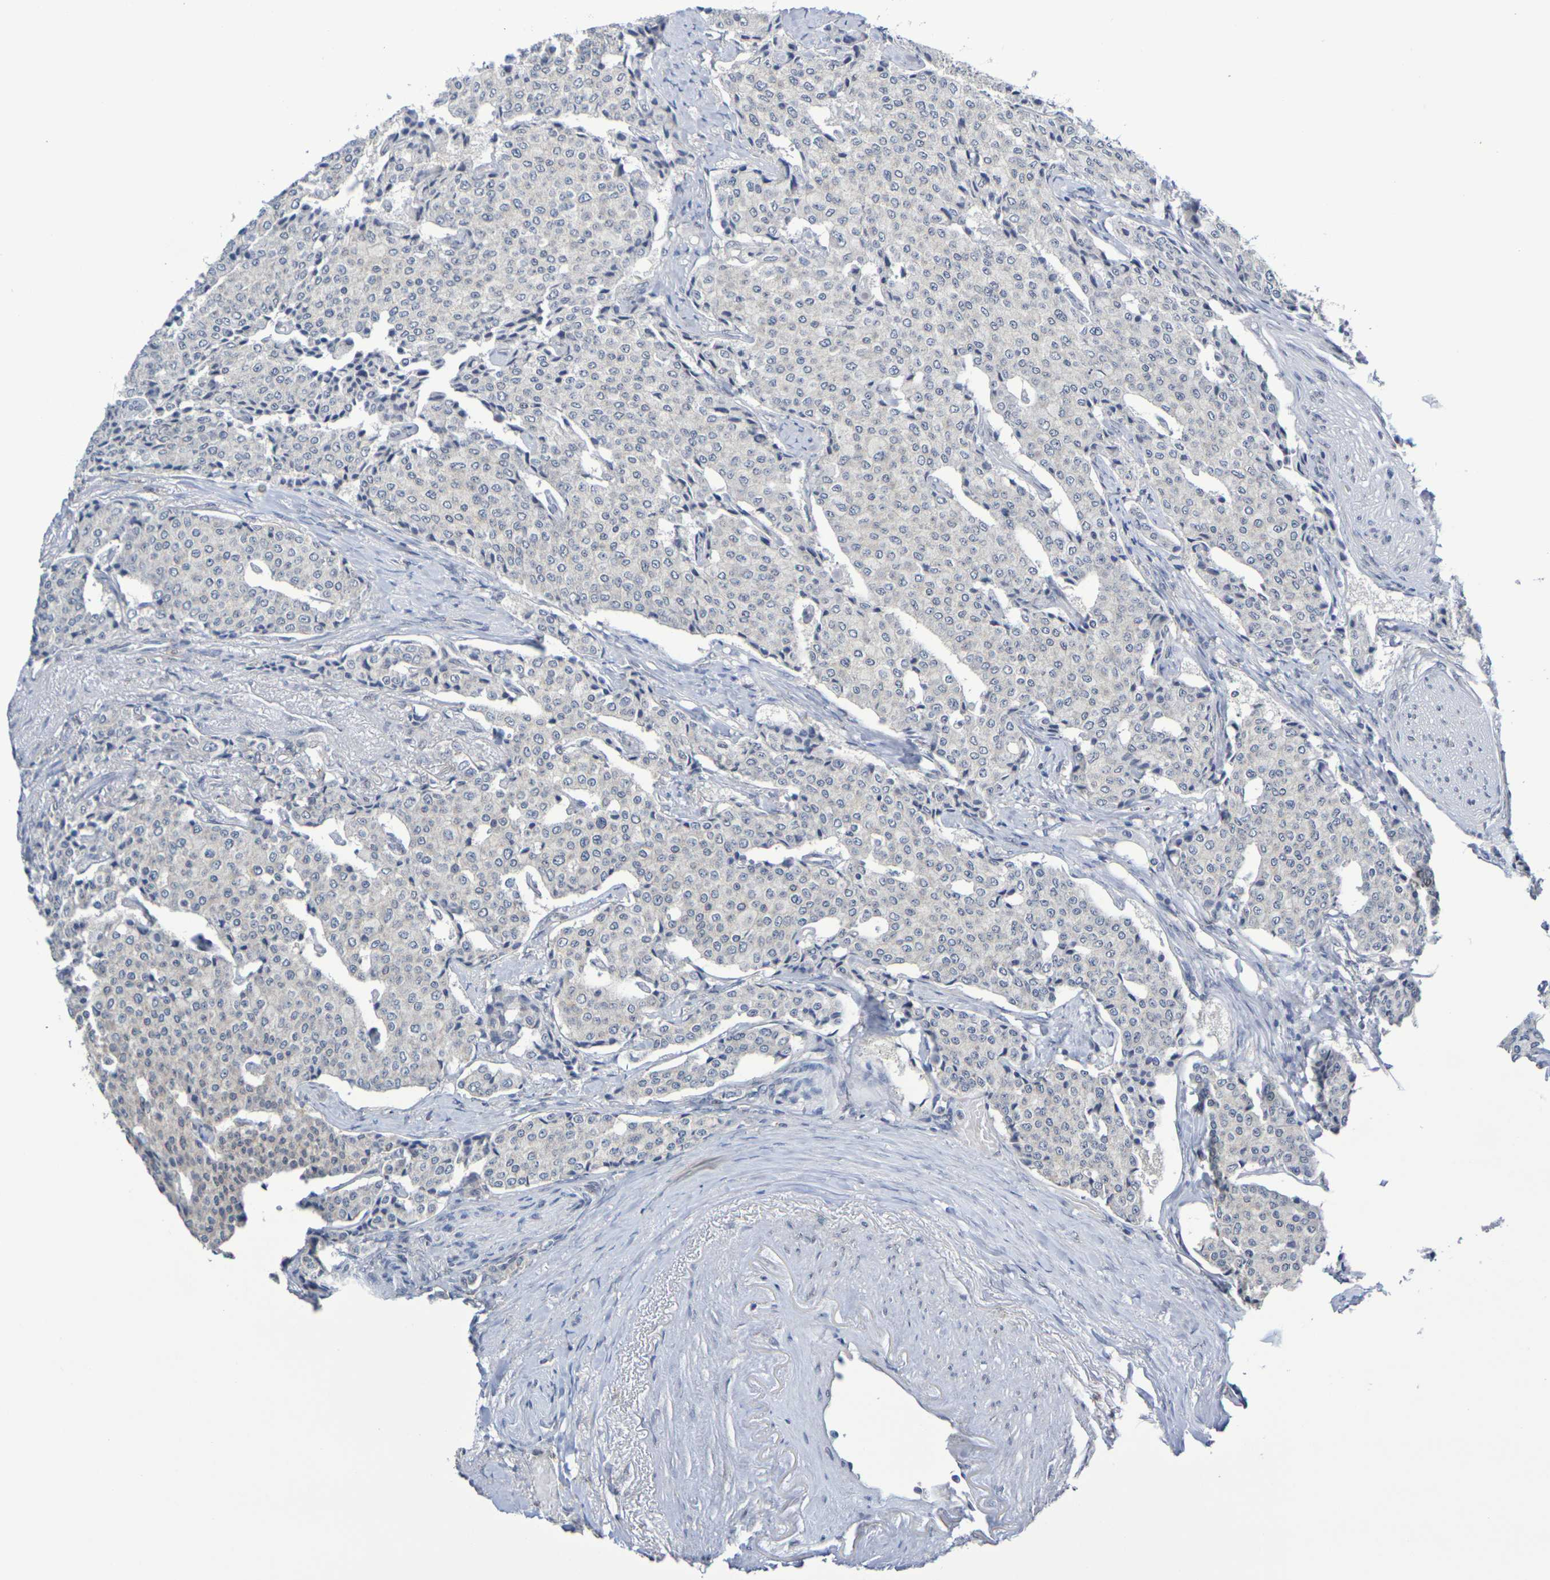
{"staining": {"intensity": "negative", "quantity": "none", "location": "none"}, "tissue": "carcinoid", "cell_type": "Tumor cells", "image_type": "cancer", "snomed": [{"axis": "morphology", "description": "Carcinoid, malignant, NOS"}, {"axis": "topography", "description": "Colon"}], "caption": "High magnification brightfield microscopy of carcinoid stained with DAB (3,3'-diaminobenzidine) (brown) and counterstained with hematoxylin (blue): tumor cells show no significant positivity.", "gene": "CHRNB1", "patient": {"sex": "female", "age": 61}}